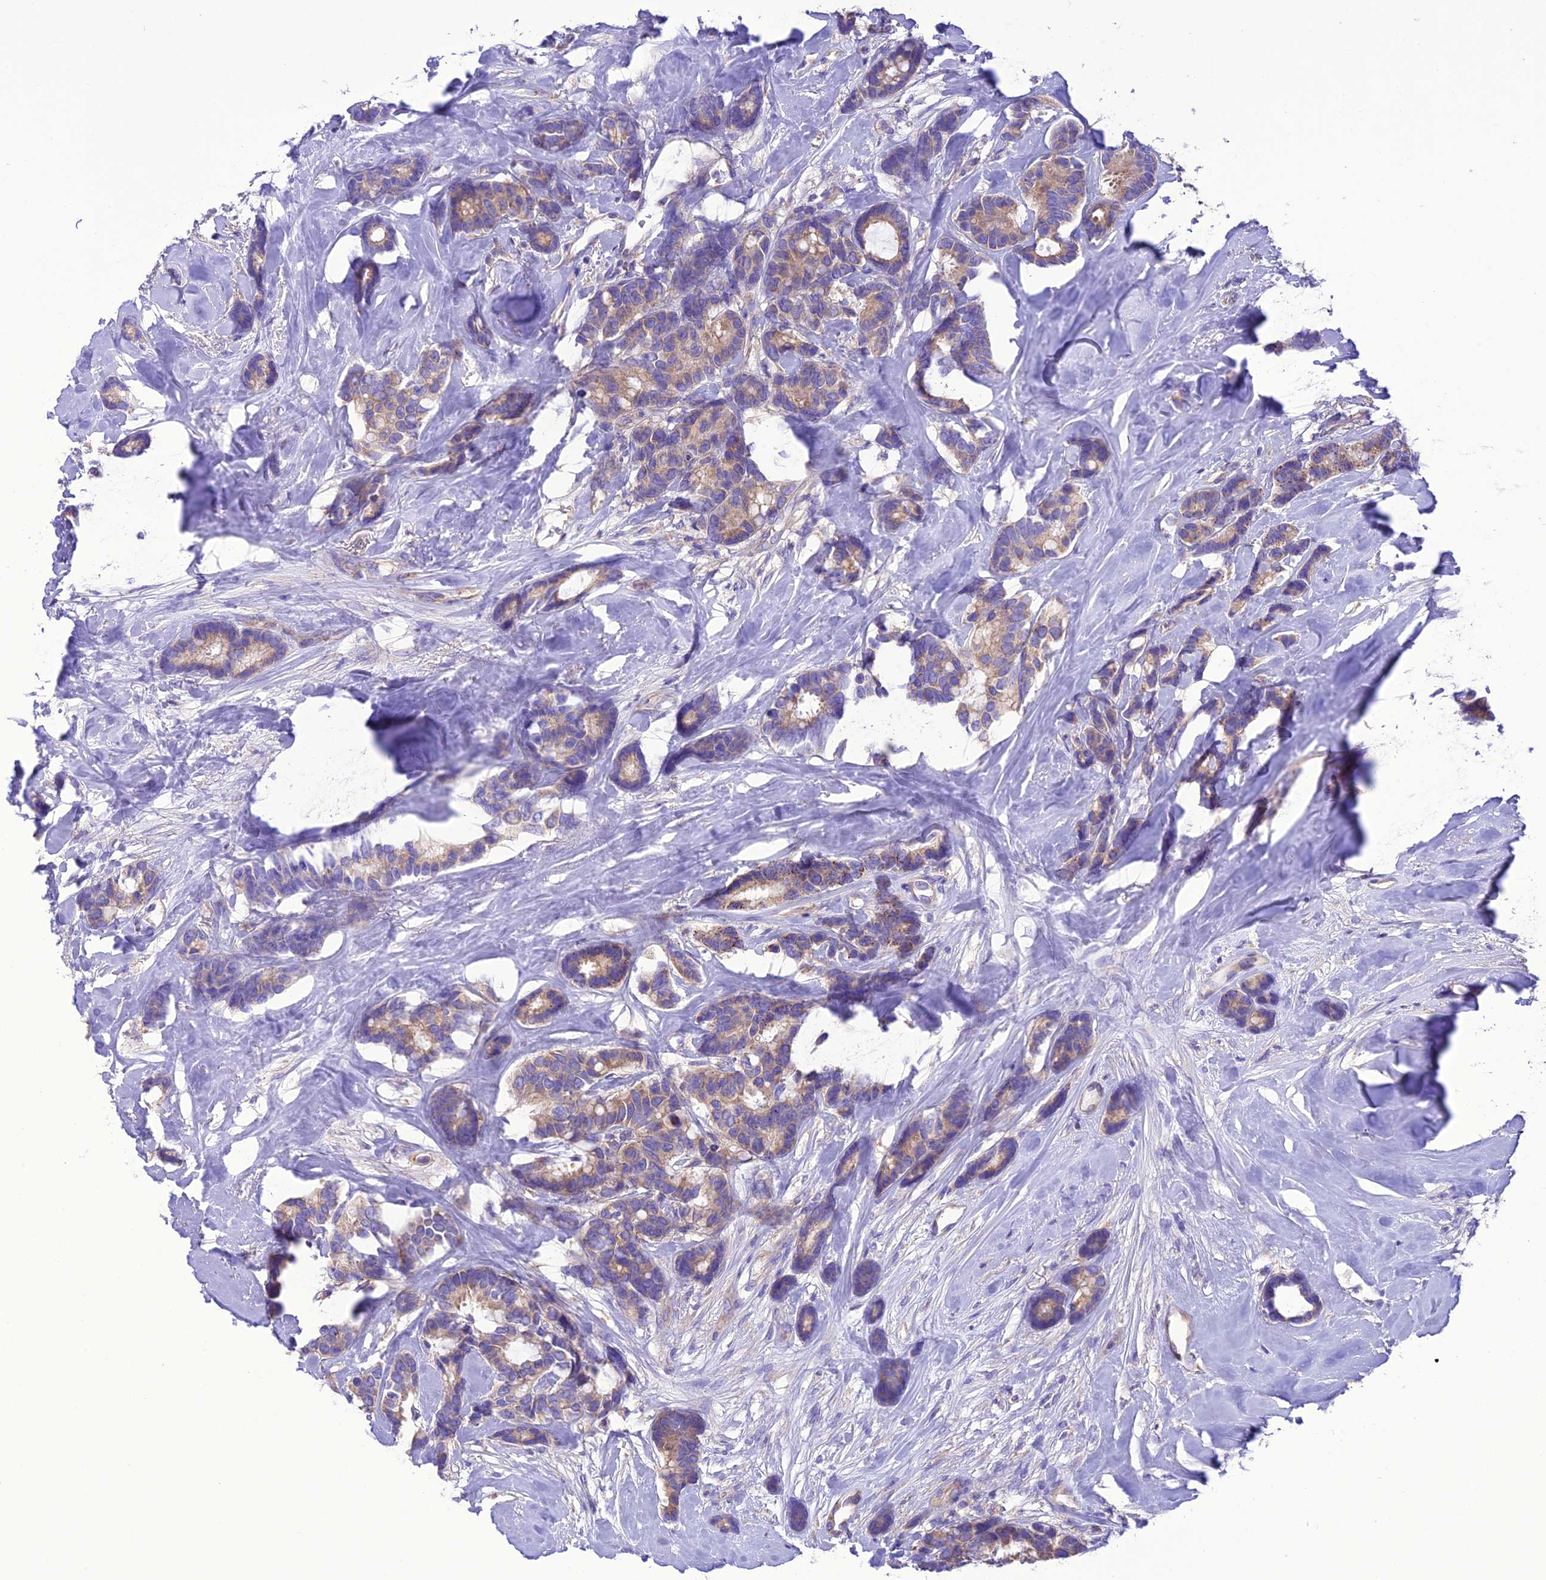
{"staining": {"intensity": "weak", "quantity": "25%-75%", "location": "cytoplasmic/membranous"}, "tissue": "breast cancer", "cell_type": "Tumor cells", "image_type": "cancer", "snomed": [{"axis": "morphology", "description": "Duct carcinoma"}, {"axis": "topography", "description": "Breast"}], "caption": "Tumor cells demonstrate low levels of weak cytoplasmic/membranous expression in about 25%-75% of cells in invasive ductal carcinoma (breast). (Brightfield microscopy of DAB IHC at high magnification).", "gene": "MAP3K12", "patient": {"sex": "female", "age": 87}}